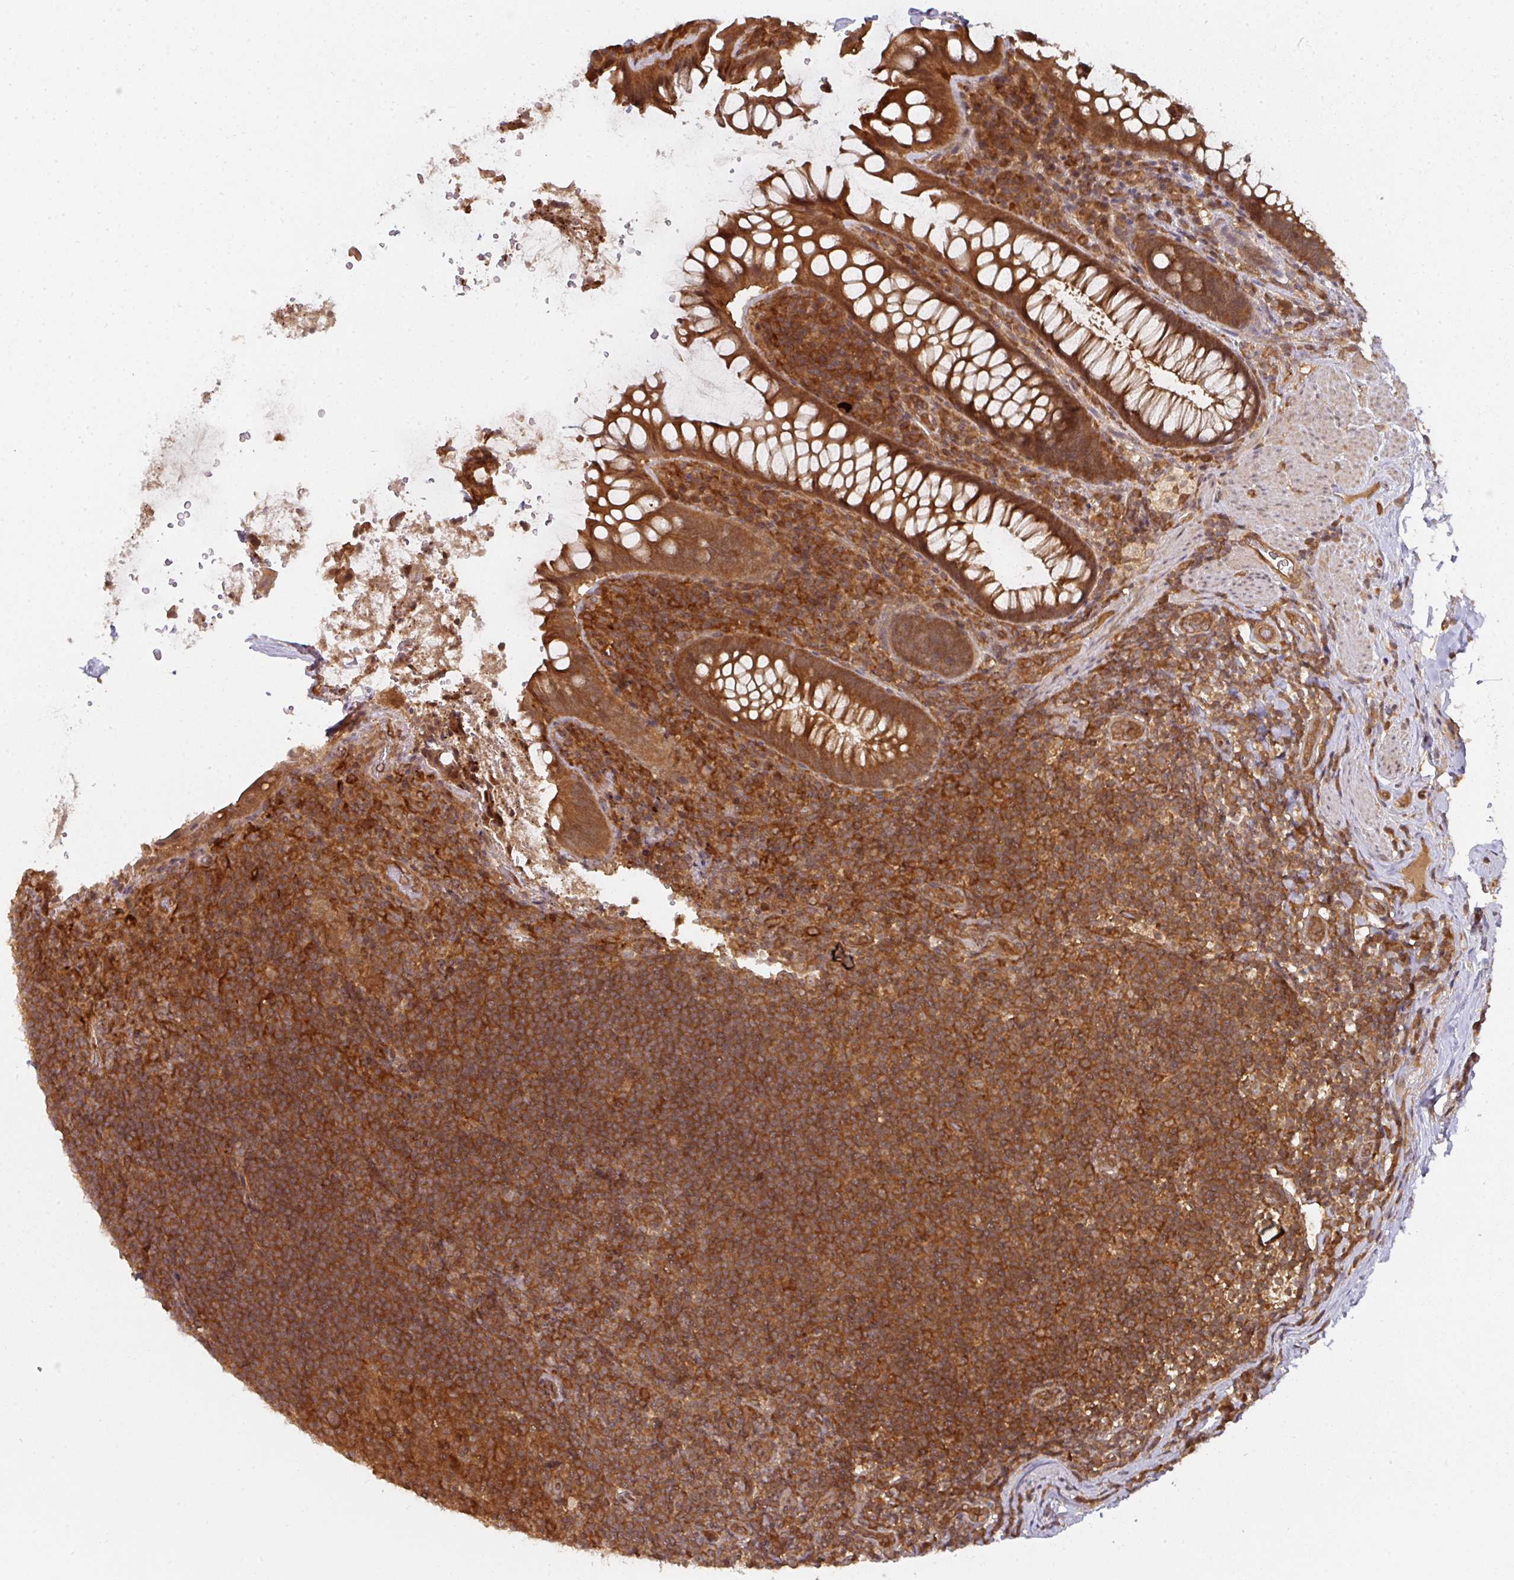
{"staining": {"intensity": "strong", "quantity": ">75%", "location": "cytoplasmic/membranous"}, "tissue": "rectum", "cell_type": "Glandular cells", "image_type": "normal", "snomed": [{"axis": "morphology", "description": "Normal tissue, NOS"}, {"axis": "topography", "description": "Rectum"}], "caption": "Protein expression analysis of benign human rectum reveals strong cytoplasmic/membranous positivity in about >75% of glandular cells.", "gene": "EIF4EBP2", "patient": {"sex": "female", "age": 69}}